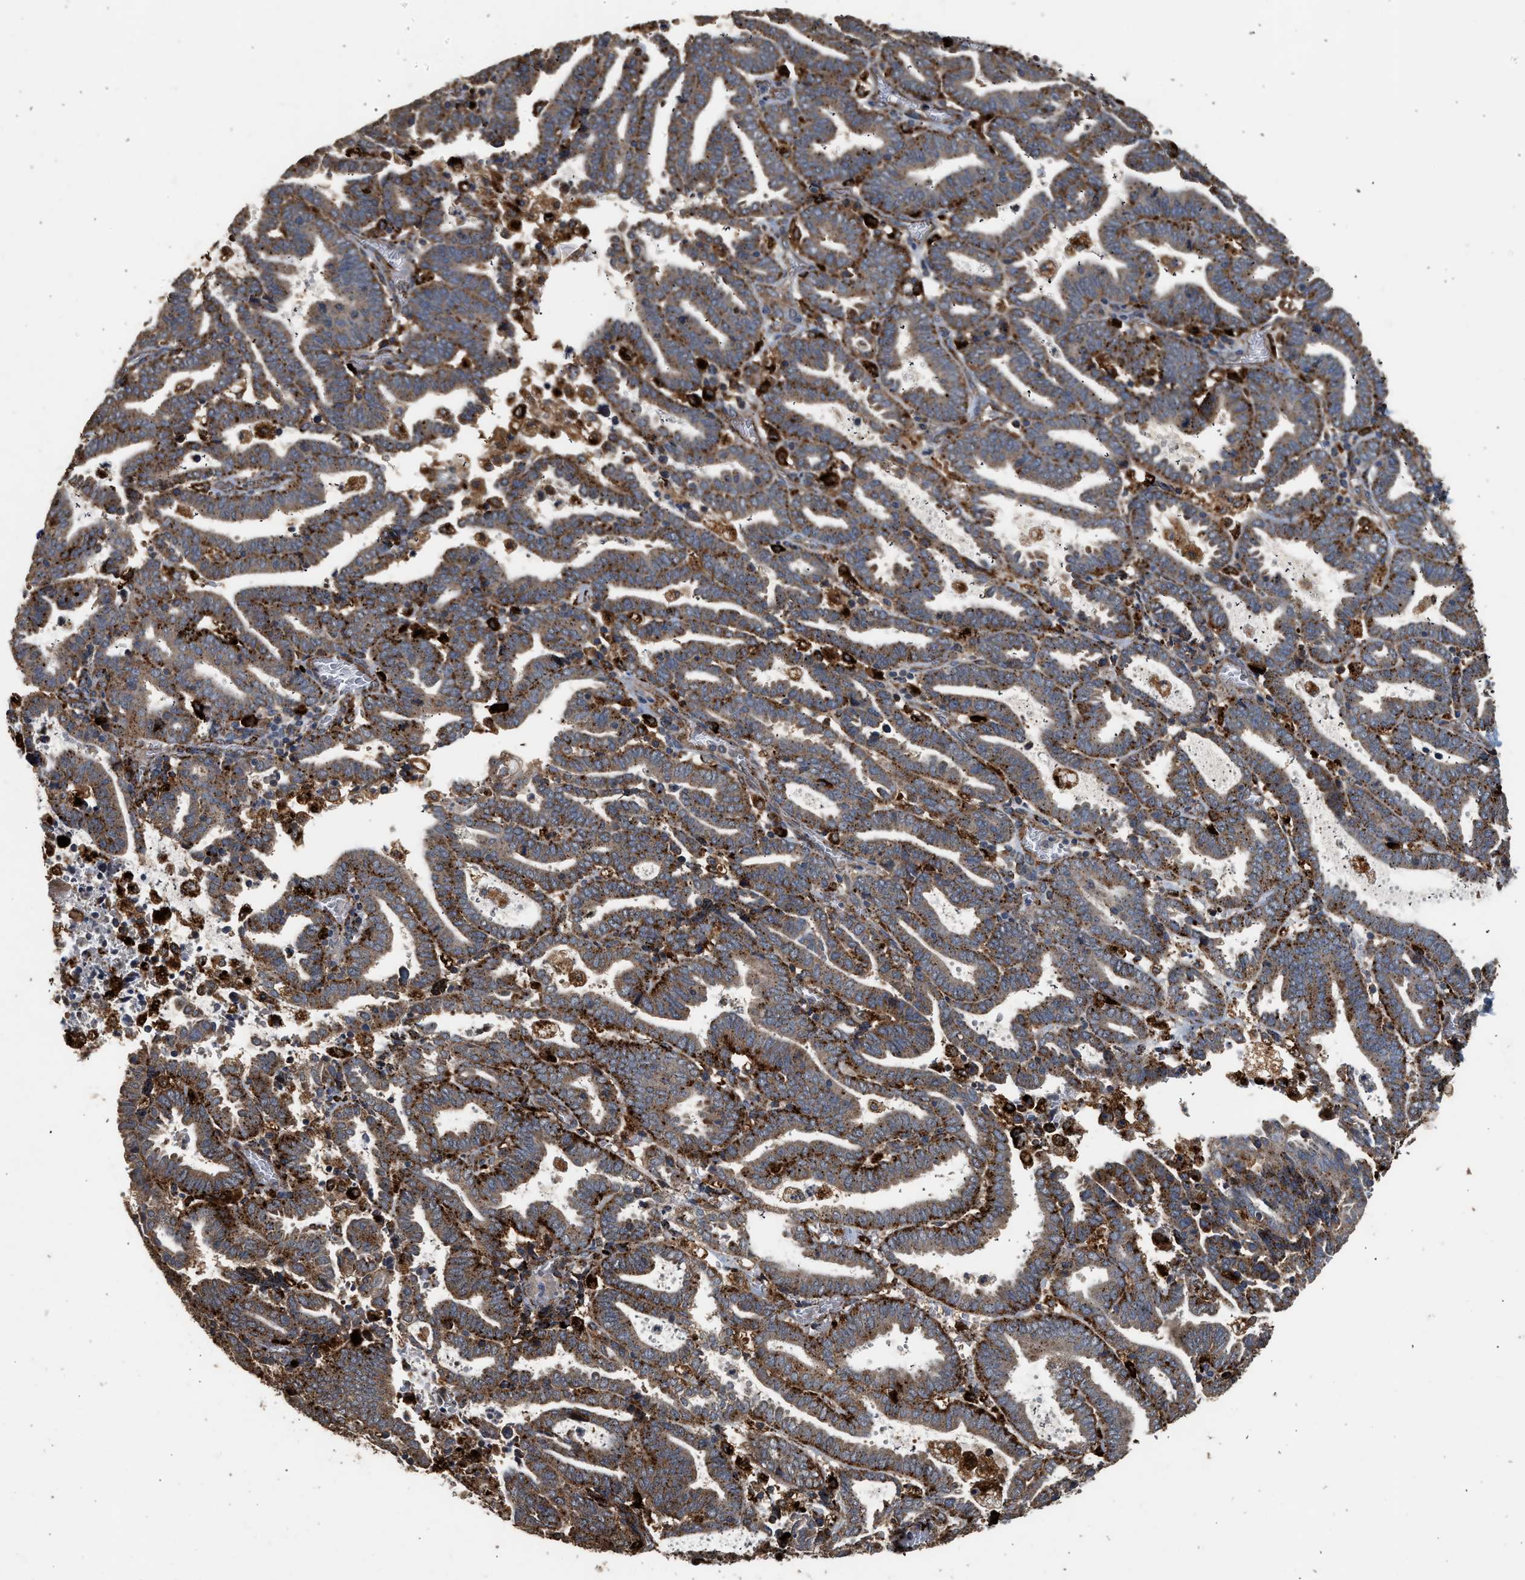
{"staining": {"intensity": "strong", "quantity": ">75%", "location": "cytoplasmic/membranous"}, "tissue": "endometrial cancer", "cell_type": "Tumor cells", "image_type": "cancer", "snomed": [{"axis": "morphology", "description": "Adenocarcinoma, NOS"}, {"axis": "topography", "description": "Uterus"}], "caption": "Endometrial cancer stained with DAB immunohistochemistry (IHC) shows high levels of strong cytoplasmic/membranous positivity in approximately >75% of tumor cells.", "gene": "CTSV", "patient": {"sex": "female", "age": 83}}